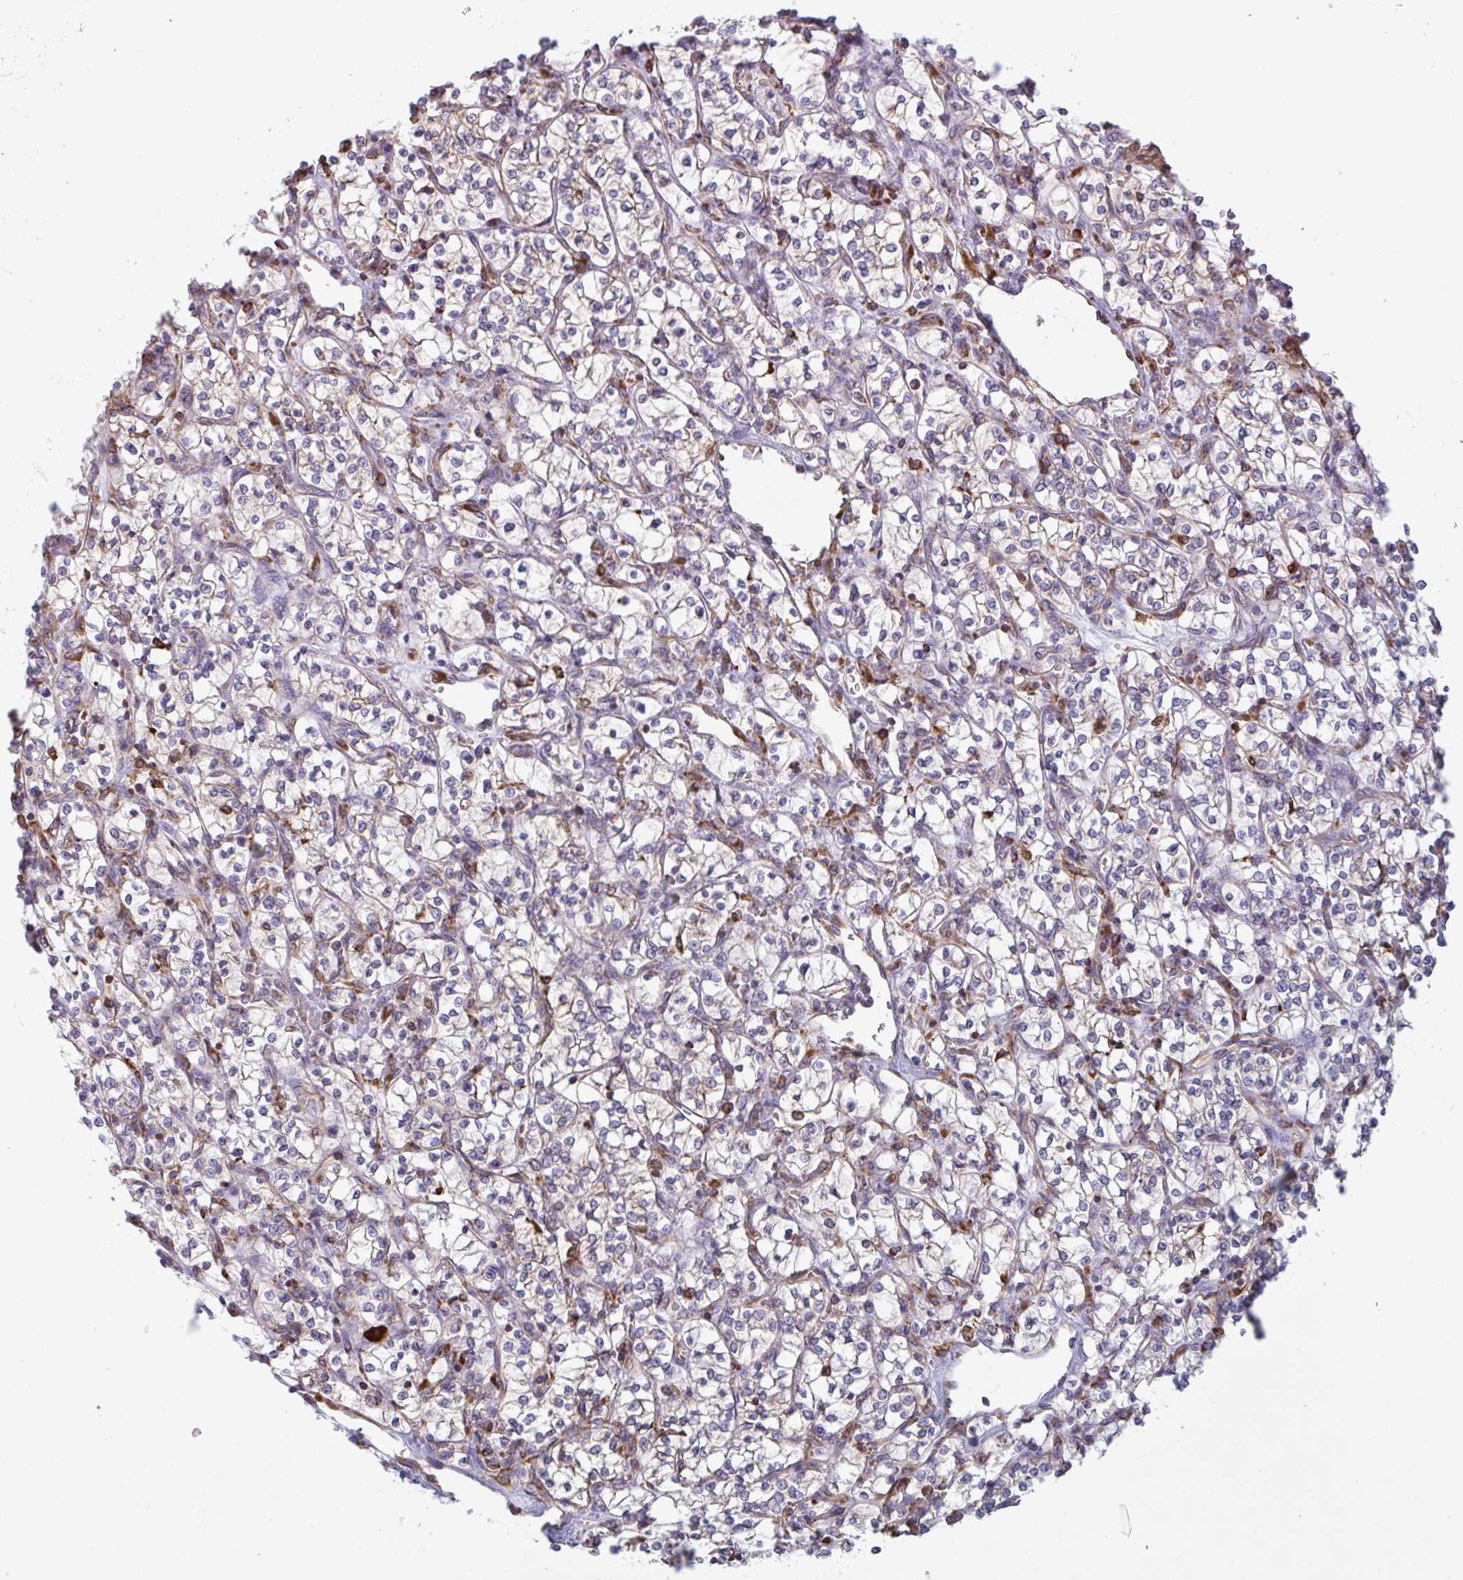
{"staining": {"intensity": "negative", "quantity": "none", "location": "none"}, "tissue": "renal cancer", "cell_type": "Tumor cells", "image_type": "cancer", "snomed": [{"axis": "morphology", "description": "Adenocarcinoma, NOS"}, {"axis": "topography", "description": "Kidney"}], "caption": "An image of human renal cancer is negative for staining in tumor cells. (DAB IHC visualized using brightfield microscopy, high magnification).", "gene": "DOK4", "patient": {"sex": "female", "age": 64}}